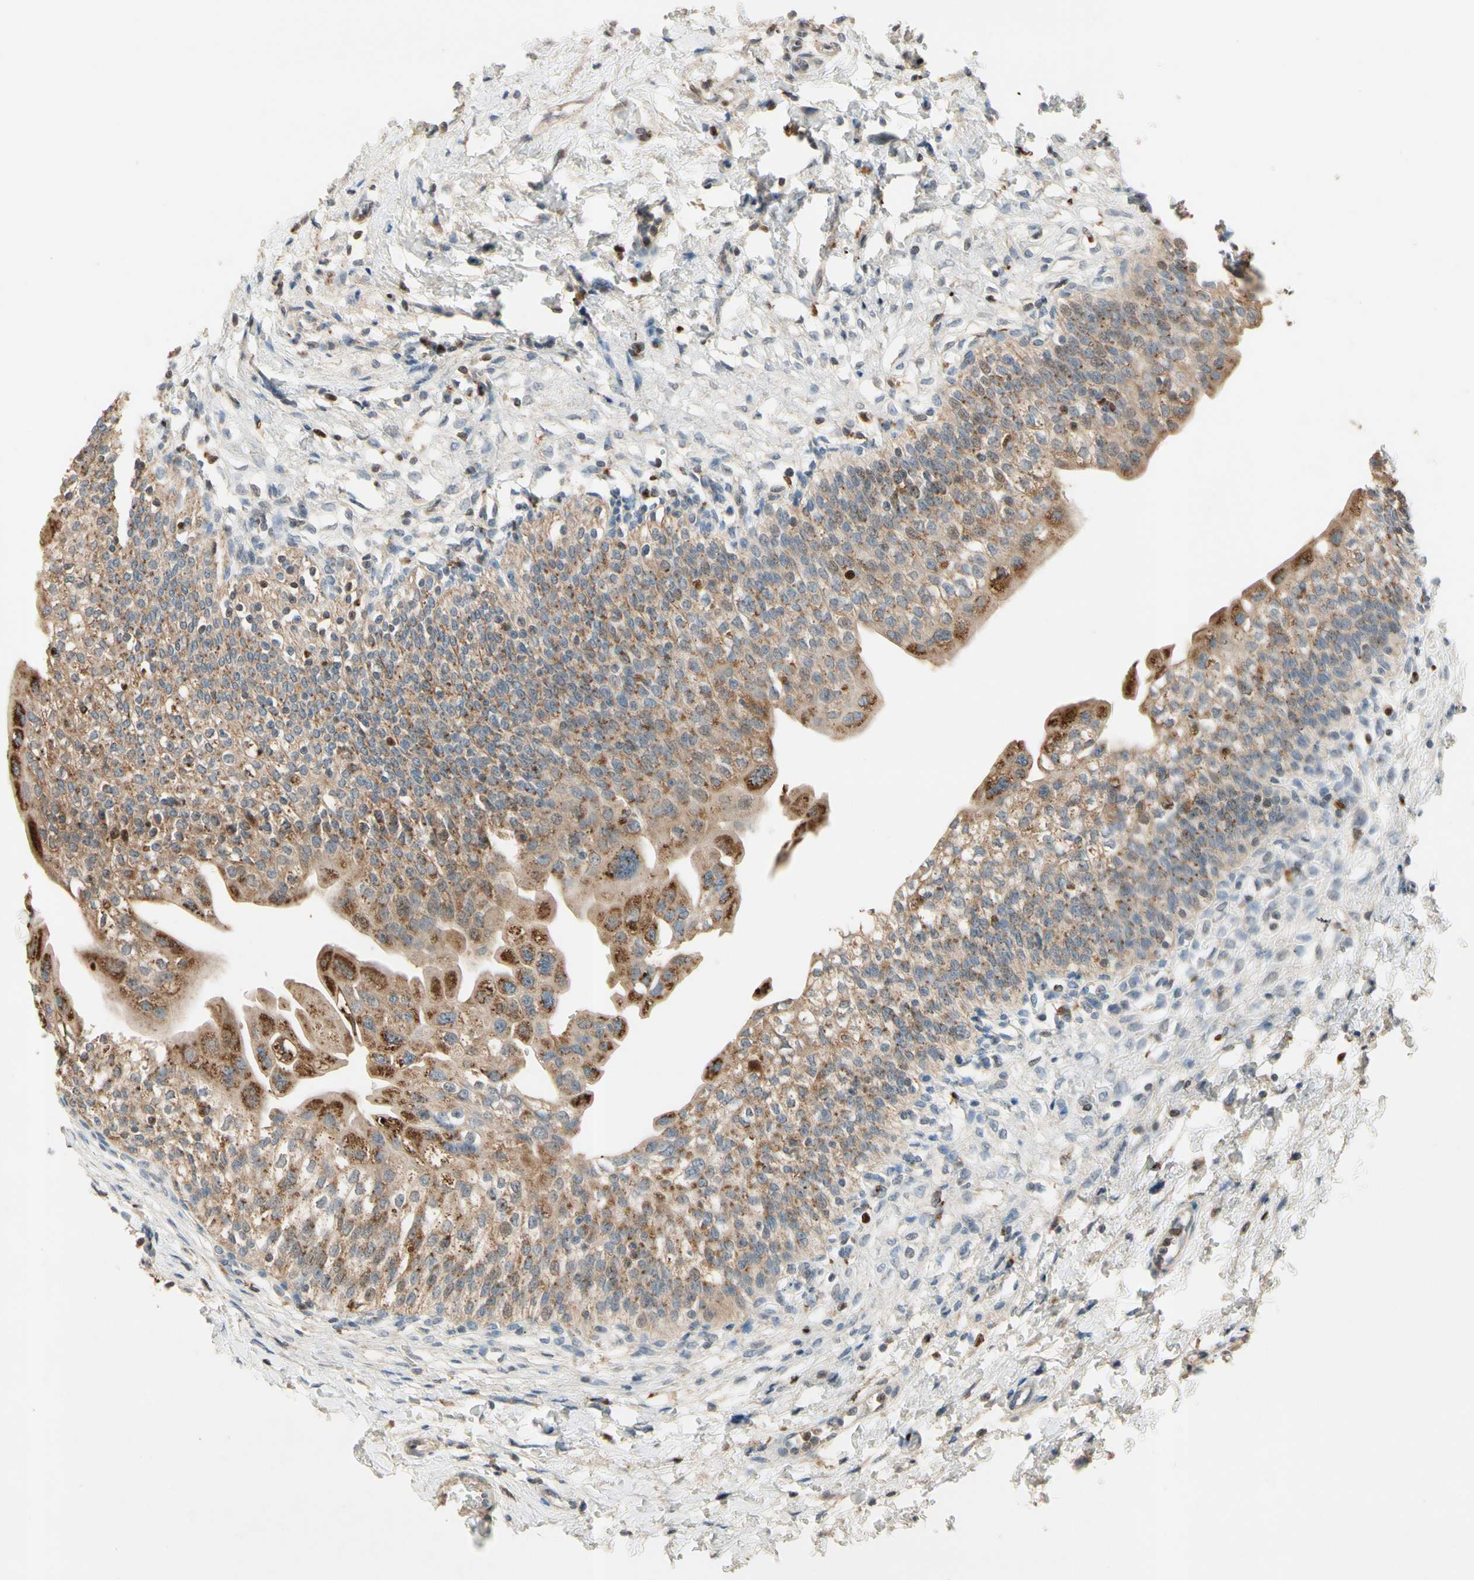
{"staining": {"intensity": "strong", "quantity": "25%-75%", "location": "cytoplasmic/membranous"}, "tissue": "urinary bladder", "cell_type": "Urothelial cells", "image_type": "normal", "snomed": [{"axis": "morphology", "description": "Normal tissue, NOS"}, {"axis": "topography", "description": "Urinary bladder"}], "caption": "Protein staining shows strong cytoplasmic/membranous expression in approximately 25%-75% of urothelial cells in benign urinary bladder.", "gene": "ZKSCAN3", "patient": {"sex": "male", "age": 55}}